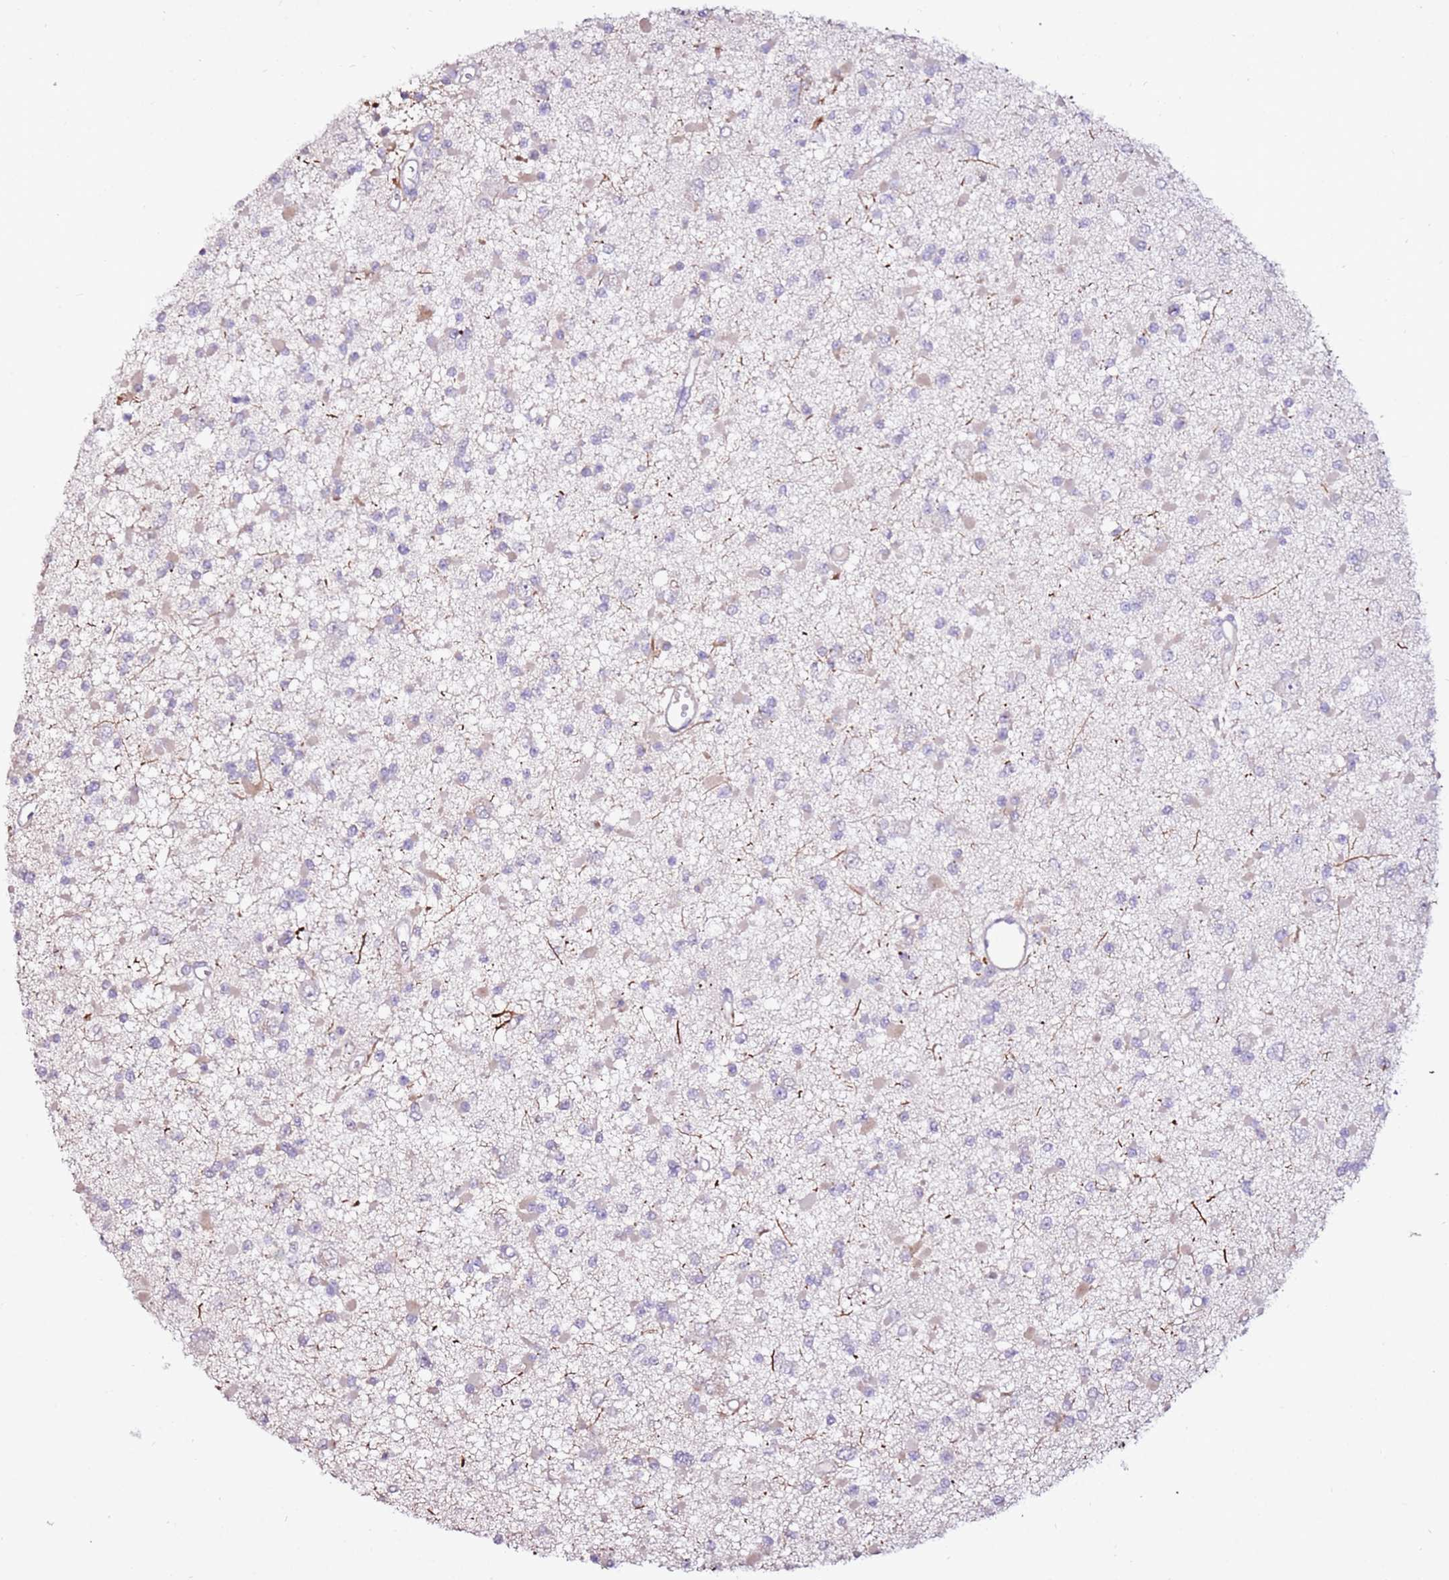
{"staining": {"intensity": "negative", "quantity": "none", "location": "none"}, "tissue": "glioma", "cell_type": "Tumor cells", "image_type": "cancer", "snomed": [{"axis": "morphology", "description": "Glioma, malignant, Low grade"}, {"axis": "topography", "description": "Brain"}], "caption": "Tumor cells are negative for brown protein staining in malignant glioma (low-grade). Brightfield microscopy of immunohistochemistry (IHC) stained with DAB (brown) and hematoxylin (blue), captured at high magnification.", "gene": "ART5", "patient": {"sex": "female", "age": 22}}